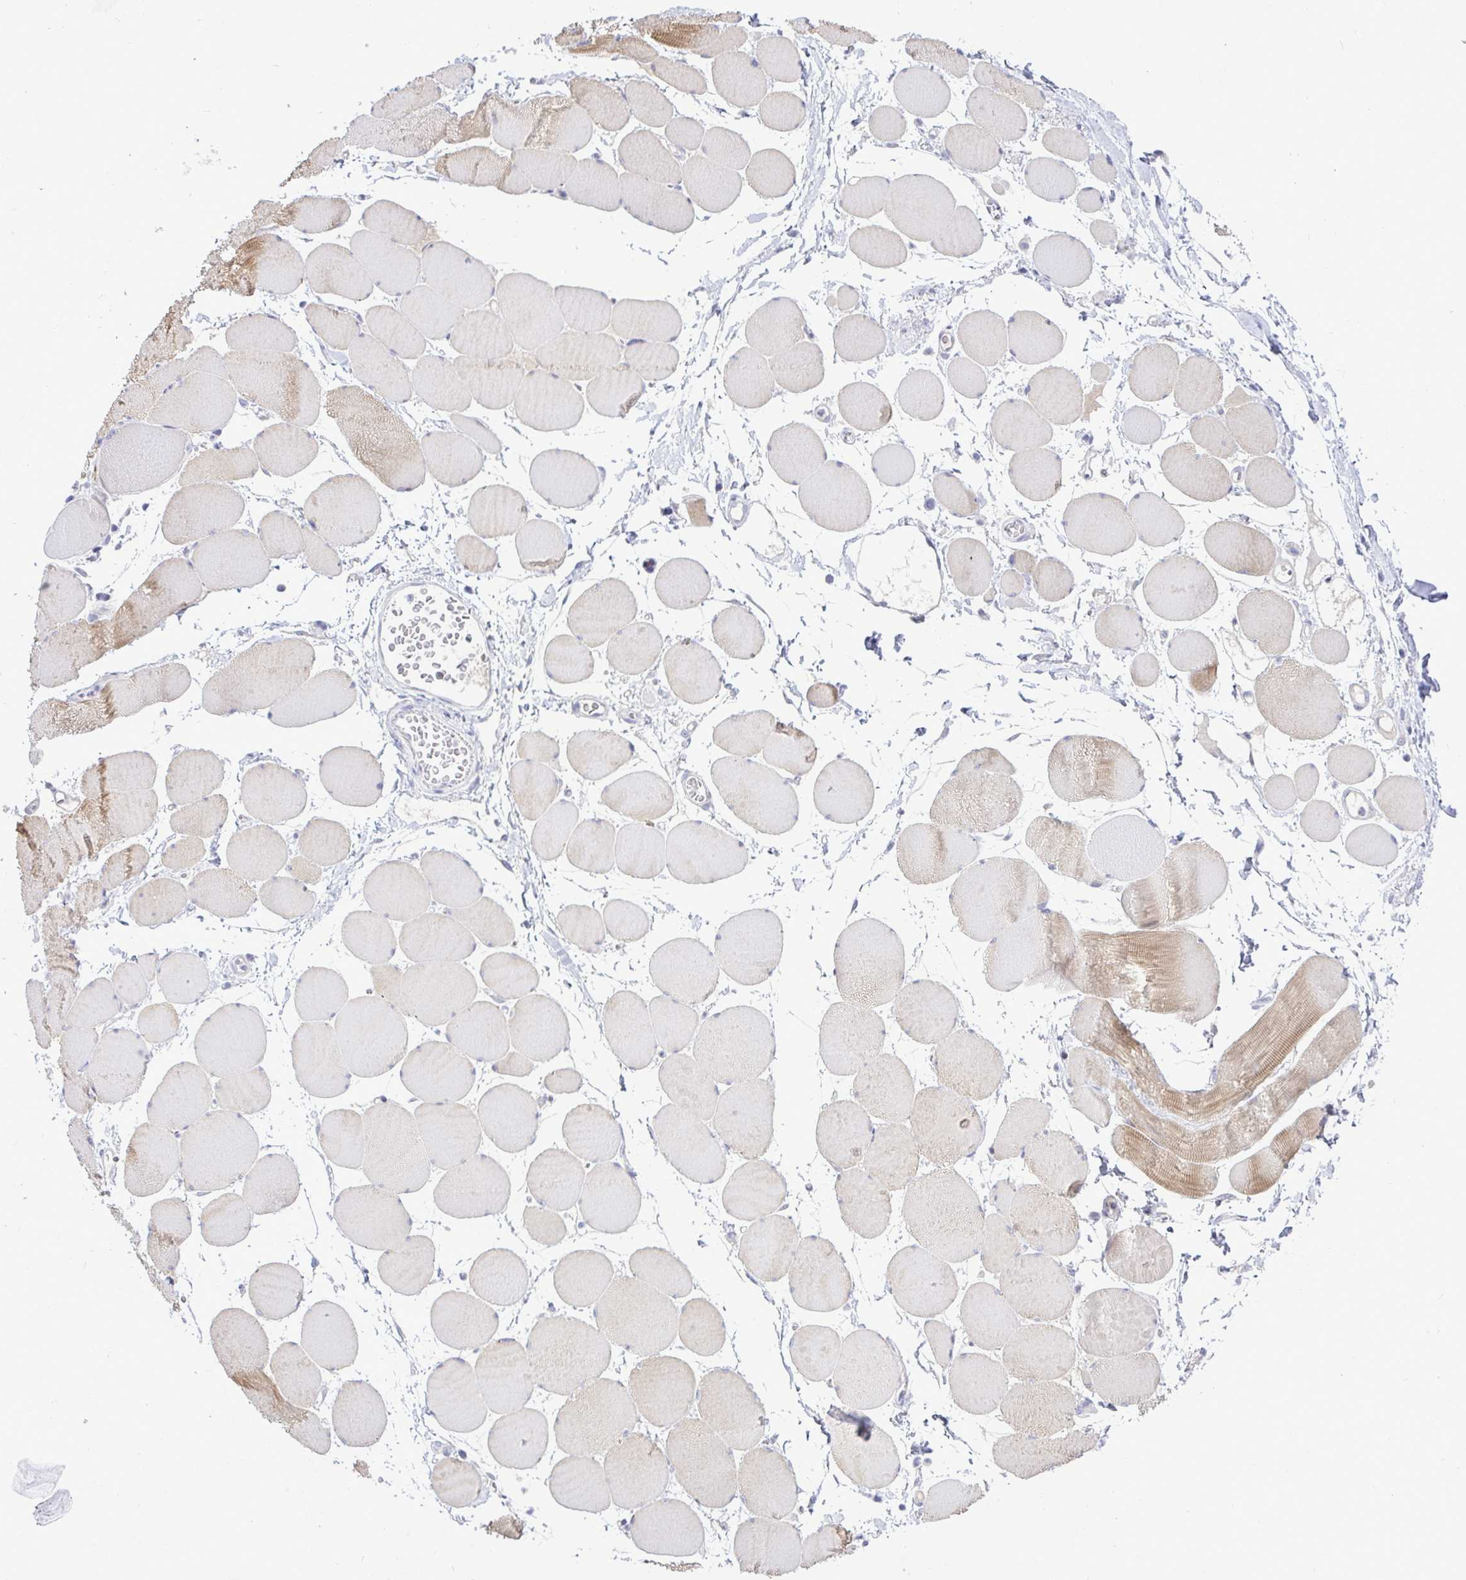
{"staining": {"intensity": "moderate", "quantity": "<25%", "location": "cytoplasmic/membranous"}, "tissue": "skeletal muscle", "cell_type": "Myocytes", "image_type": "normal", "snomed": [{"axis": "morphology", "description": "Normal tissue, NOS"}, {"axis": "topography", "description": "Skeletal muscle"}], "caption": "Unremarkable skeletal muscle was stained to show a protein in brown. There is low levels of moderate cytoplasmic/membranous expression in approximately <25% of myocytes. The staining was performed using DAB (3,3'-diaminobenzidine) to visualize the protein expression in brown, while the nuclei were stained in blue with hematoxylin (Magnification: 20x).", "gene": "EPOP", "patient": {"sex": "female", "age": 75}}